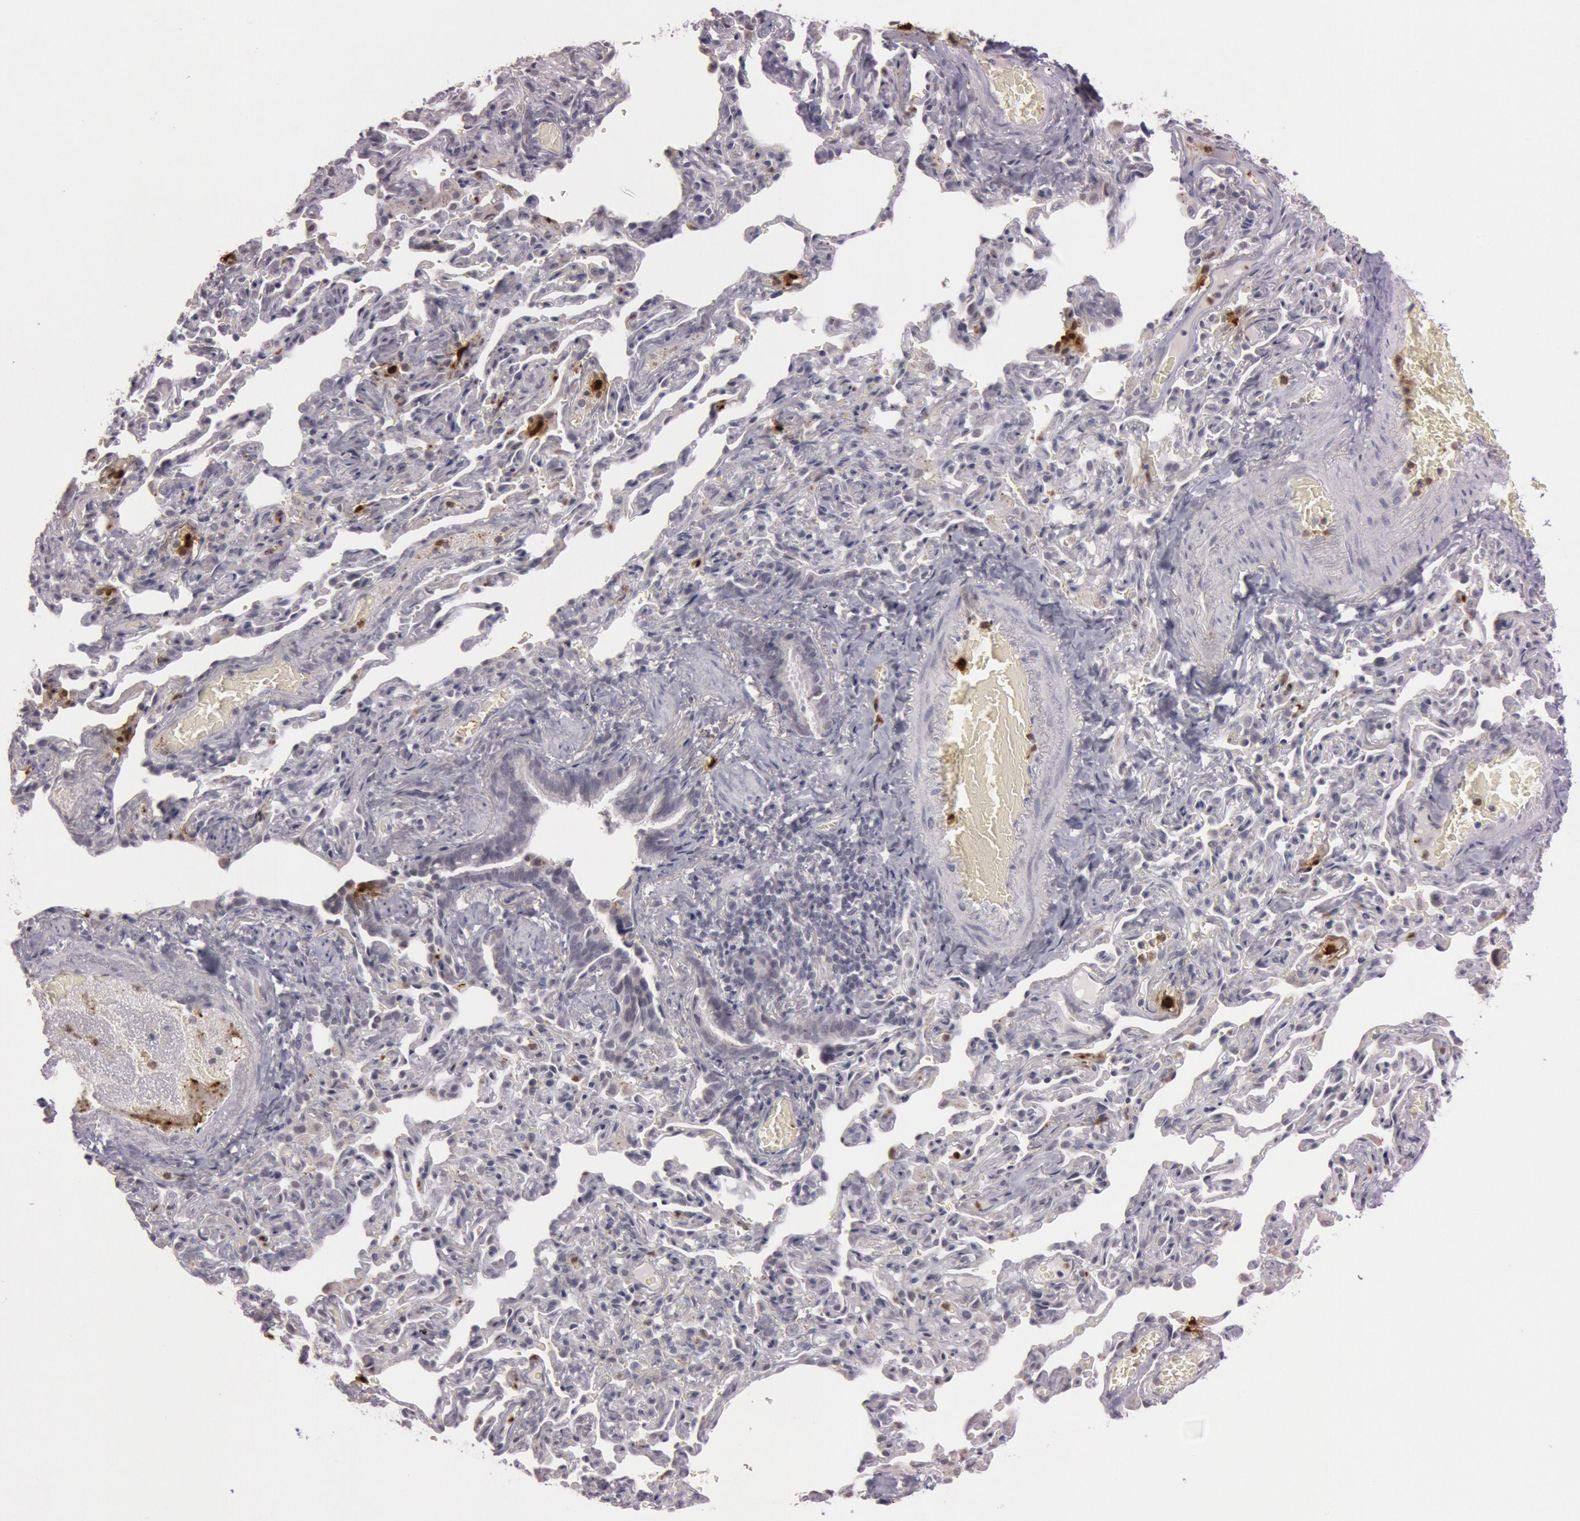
{"staining": {"intensity": "negative", "quantity": "none", "location": "none"}, "tissue": "bronchus", "cell_type": "Respiratory epithelial cells", "image_type": "normal", "snomed": [{"axis": "morphology", "description": "Normal tissue, NOS"}, {"axis": "topography", "description": "Cartilage tissue"}, {"axis": "topography", "description": "Bronchus"}, {"axis": "topography", "description": "Lung"}], "caption": "The histopathology image displays no staining of respiratory epithelial cells in benign bronchus.", "gene": "KDM6A", "patient": {"sex": "male", "age": 64}}